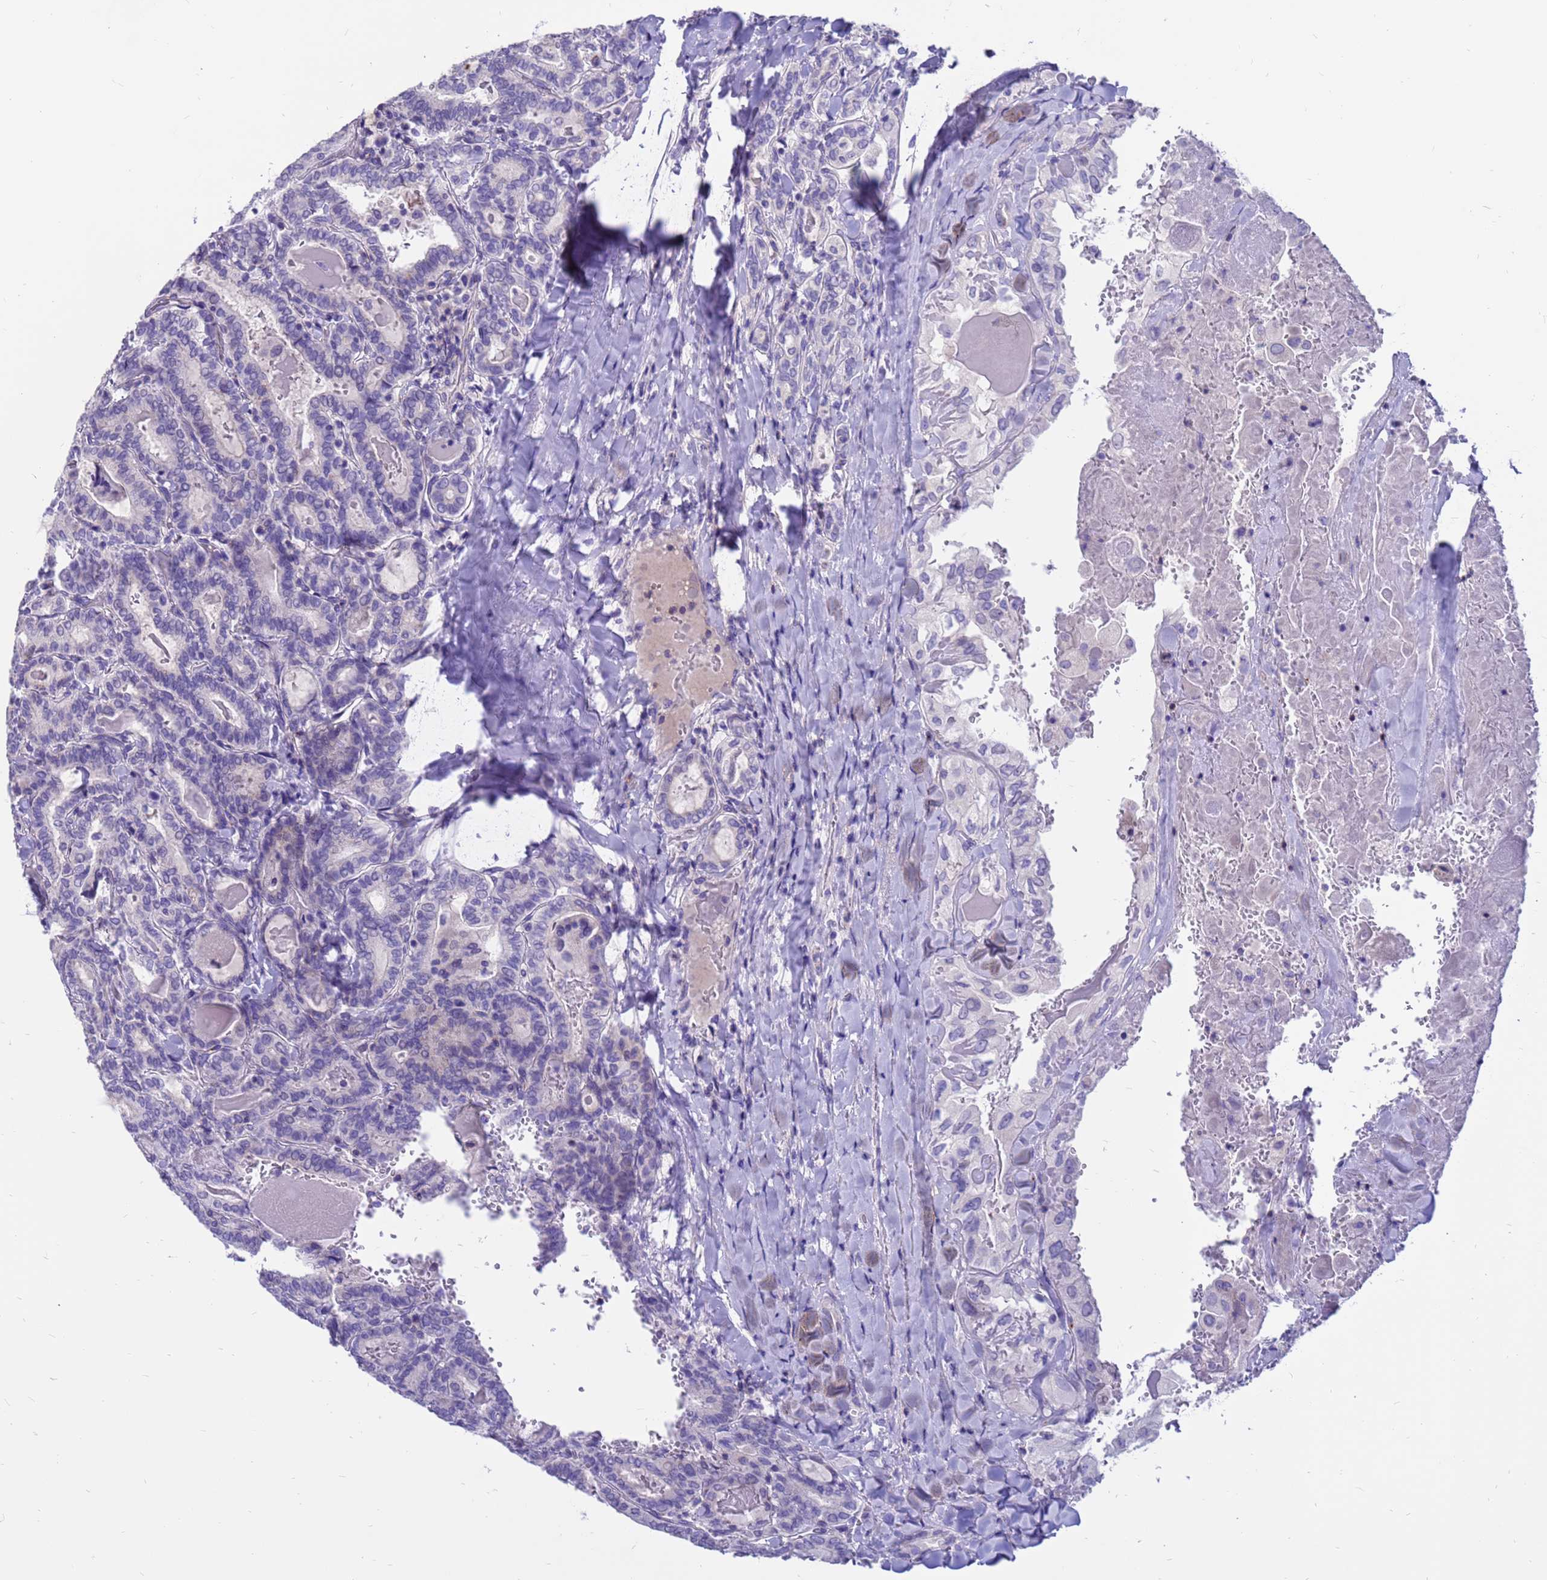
{"staining": {"intensity": "negative", "quantity": "none", "location": "none"}, "tissue": "thyroid cancer", "cell_type": "Tumor cells", "image_type": "cancer", "snomed": [{"axis": "morphology", "description": "Papillary adenocarcinoma, NOS"}, {"axis": "topography", "description": "Thyroid gland"}], "caption": "Protein analysis of thyroid cancer exhibits no significant staining in tumor cells. The staining was performed using DAB to visualize the protein expression in brown, while the nuclei were stained in blue with hematoxylin (Magnification: 20x).", "gene": "PDE10A", "patient": {"sex": "female", "age": 72}}